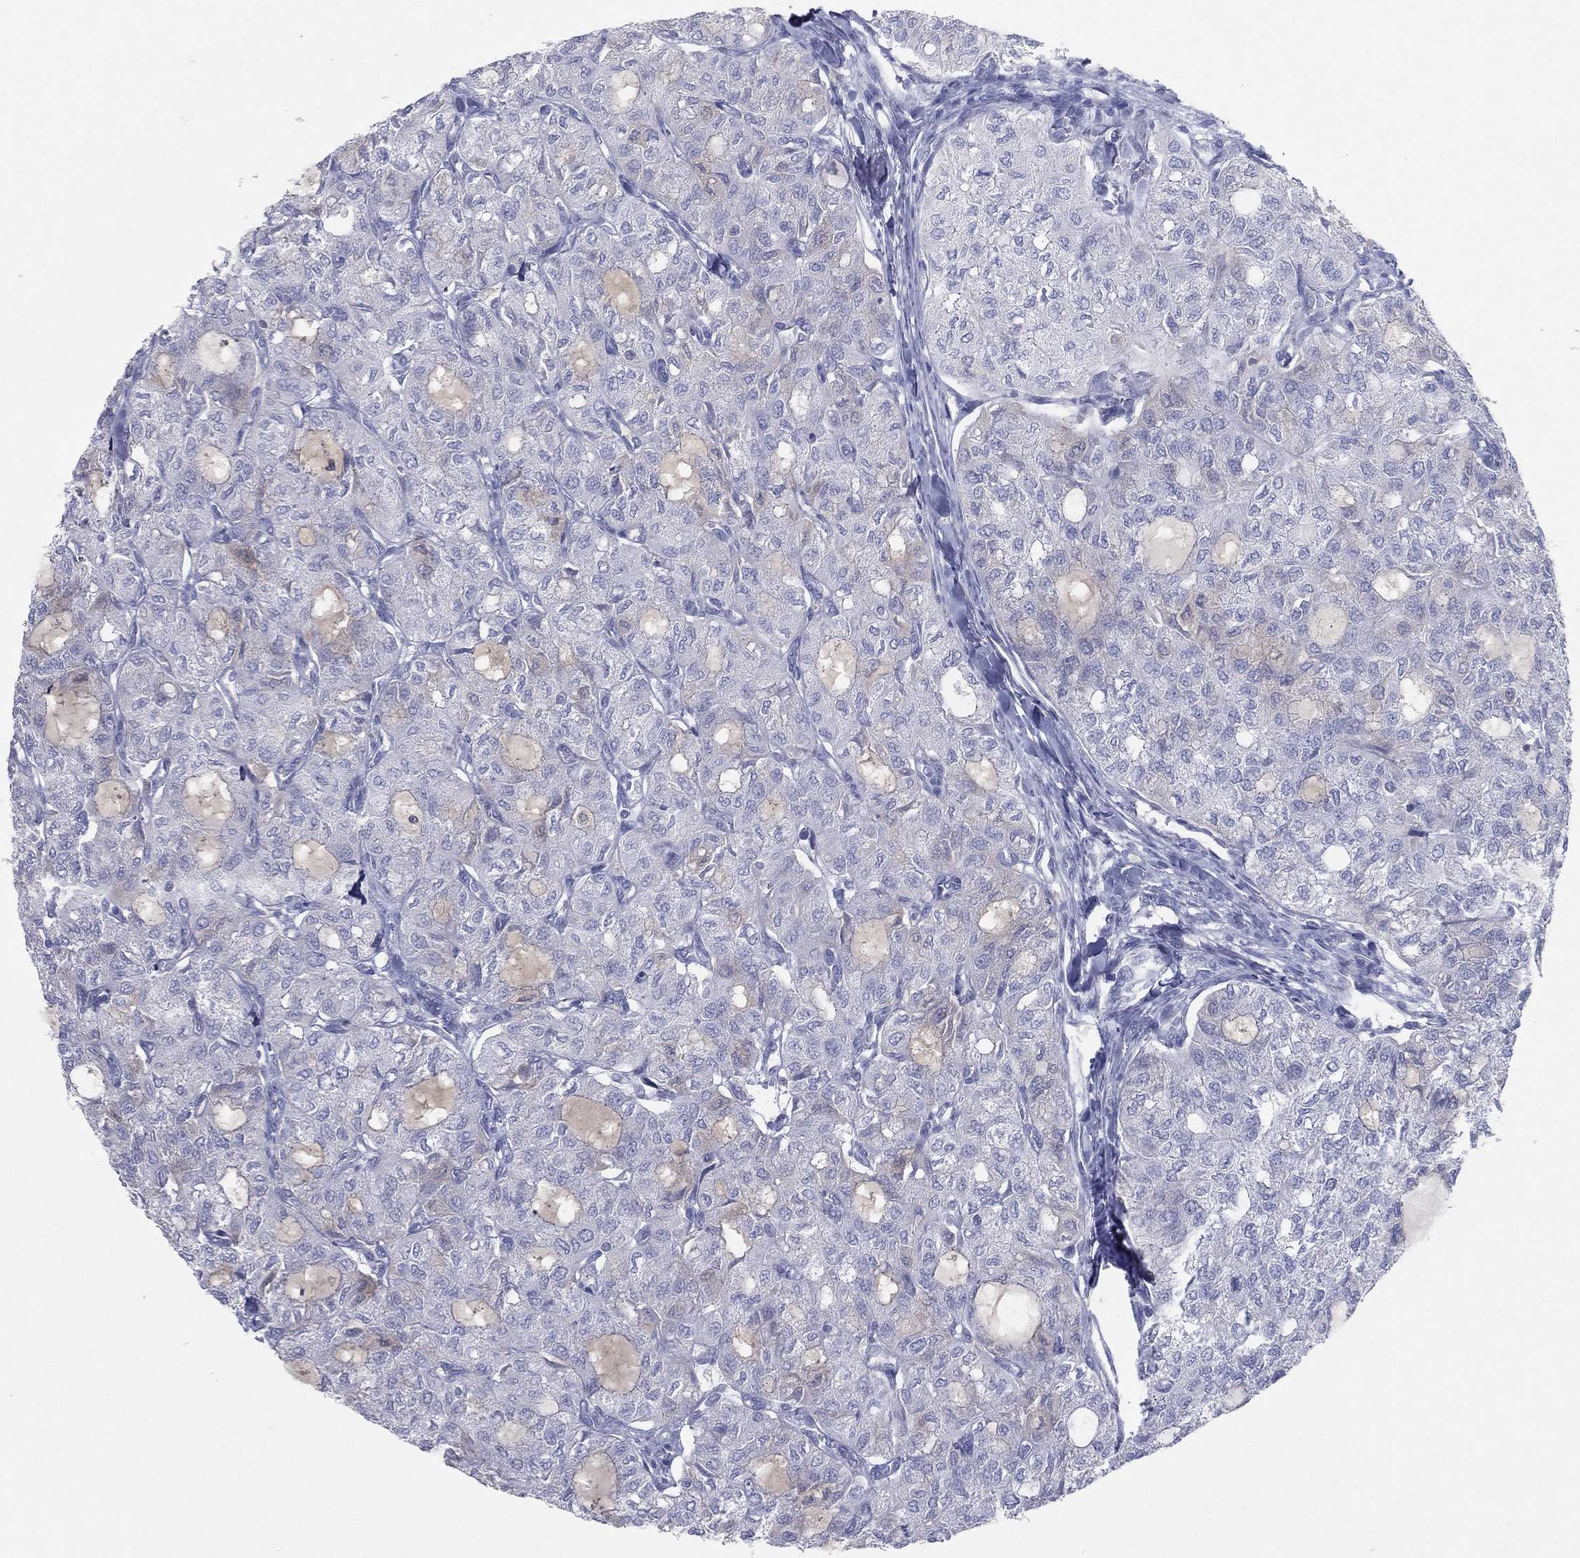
{"staining": {"intensity": "negative", "quantity": "none", "location": "none"}, "tissue": "thyroid cancer", "cell_type": "Tumor cells", "image_type": "cancer", "snomed": [{"axis": "morphology", "description": "Follicular adenoma carcinoma, NOS"}, {"axis": "topography", "description": "Thyroid gland"}], "caption": "Tumor cells are negative for protein expression in human follicular adenoma carcinoma (thyroid). The staining is performed using DAB (3,3'-diaminobenzidine) brown chromogen with nuclei counter-stained in using hematoxylin.", "gene": "CPT1B", "patient": {"sex": "male", "age": 75}}